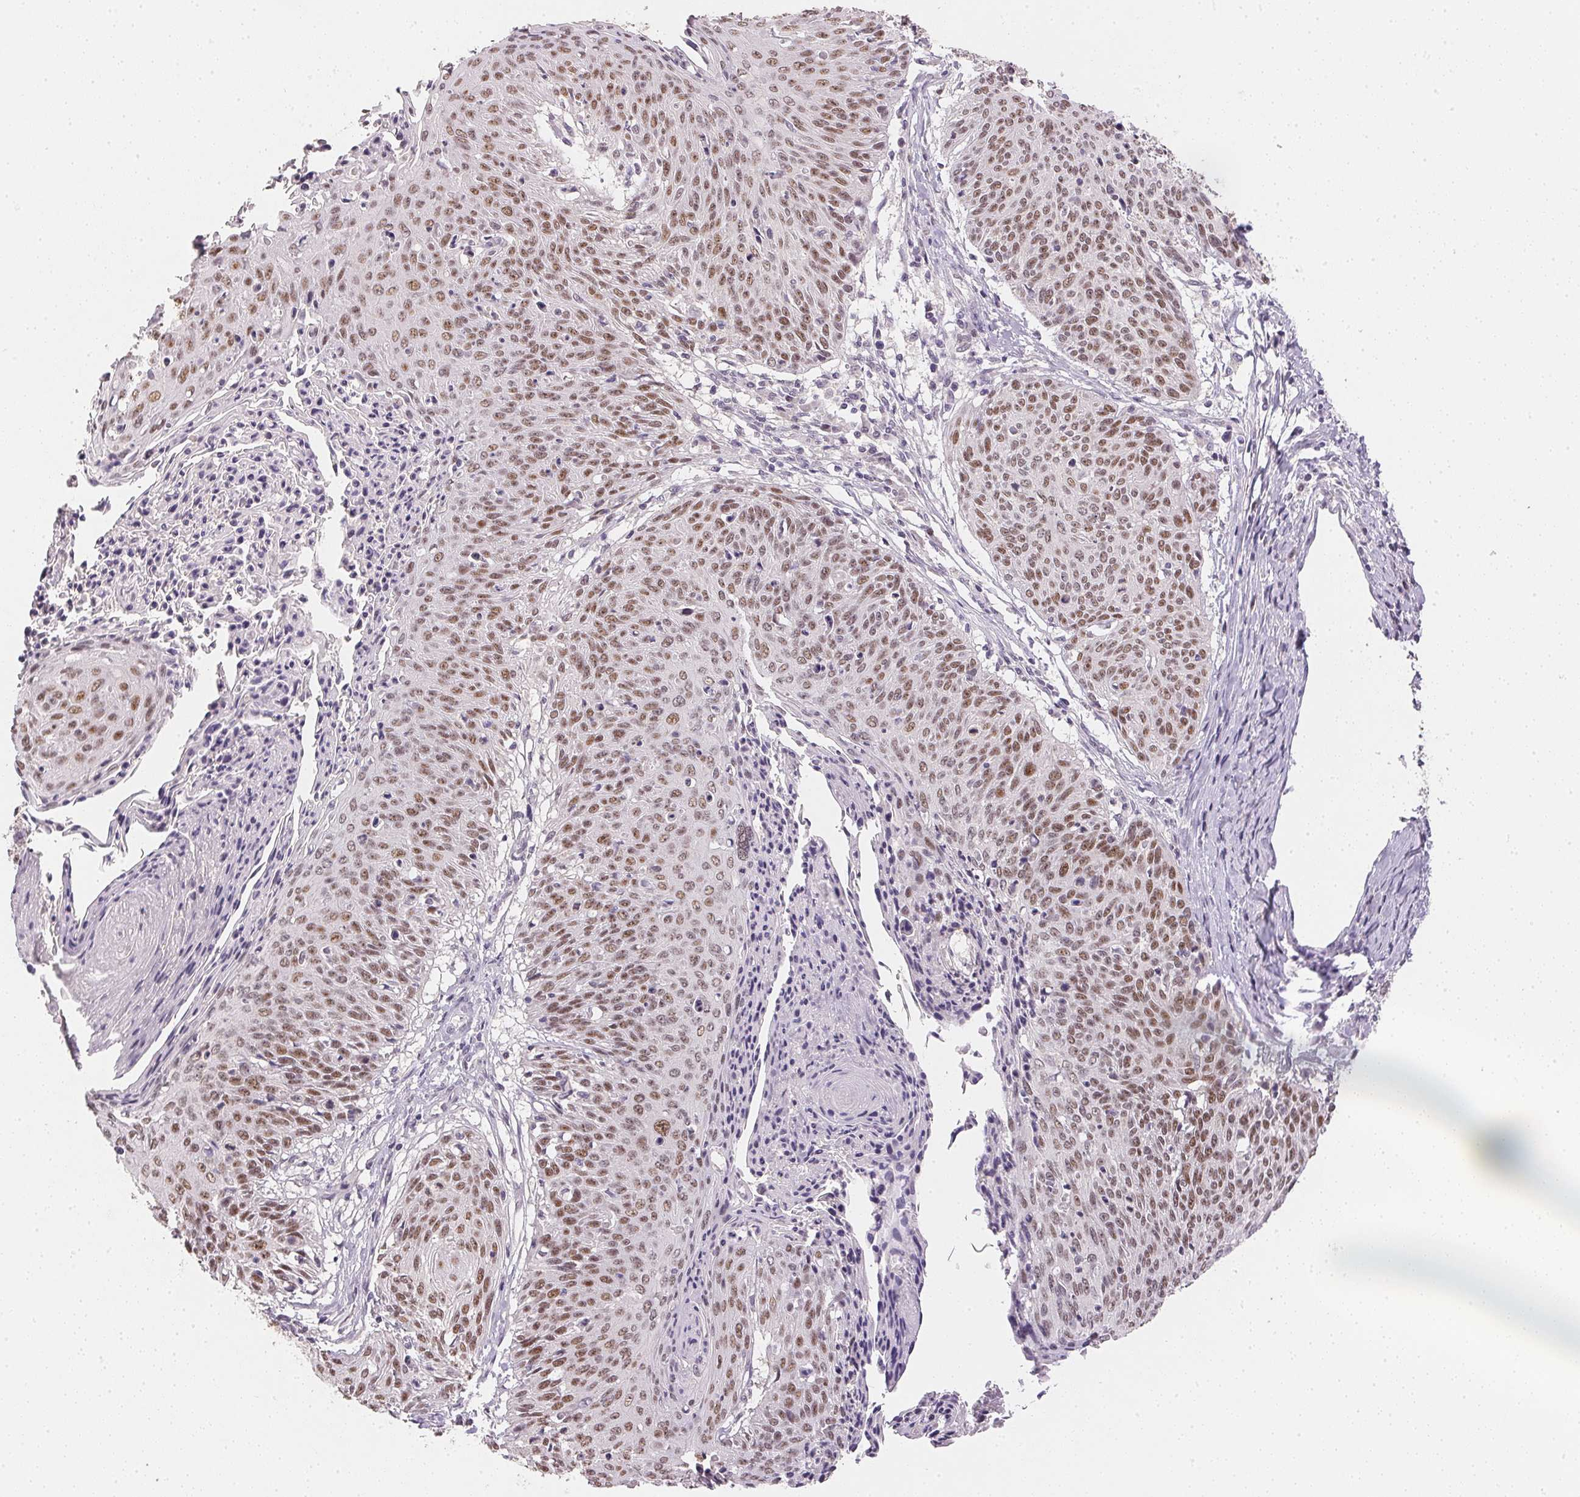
{"staining": {"intensity": "moderate", "quantity": ">75%", "location": "nuclear"}, "tissue": "cervical cancer", "cell_type": "Tumor cells", "image_type": "cancer", "snomed": [{"axis": "morphology", "description": "Squamous cell carcinoma, NOS"}, {"axis": "topography", "description": "Cervix"}], "caption": "High-power microscopy captured an immunohistochemistry (IHC) image of cervical squamous cell carcinoma, revealing moderate nuclear staining in about >75% of tumor cells.", "gene": "POLR3G", "patient": {"sex": "female", "age": 45}}